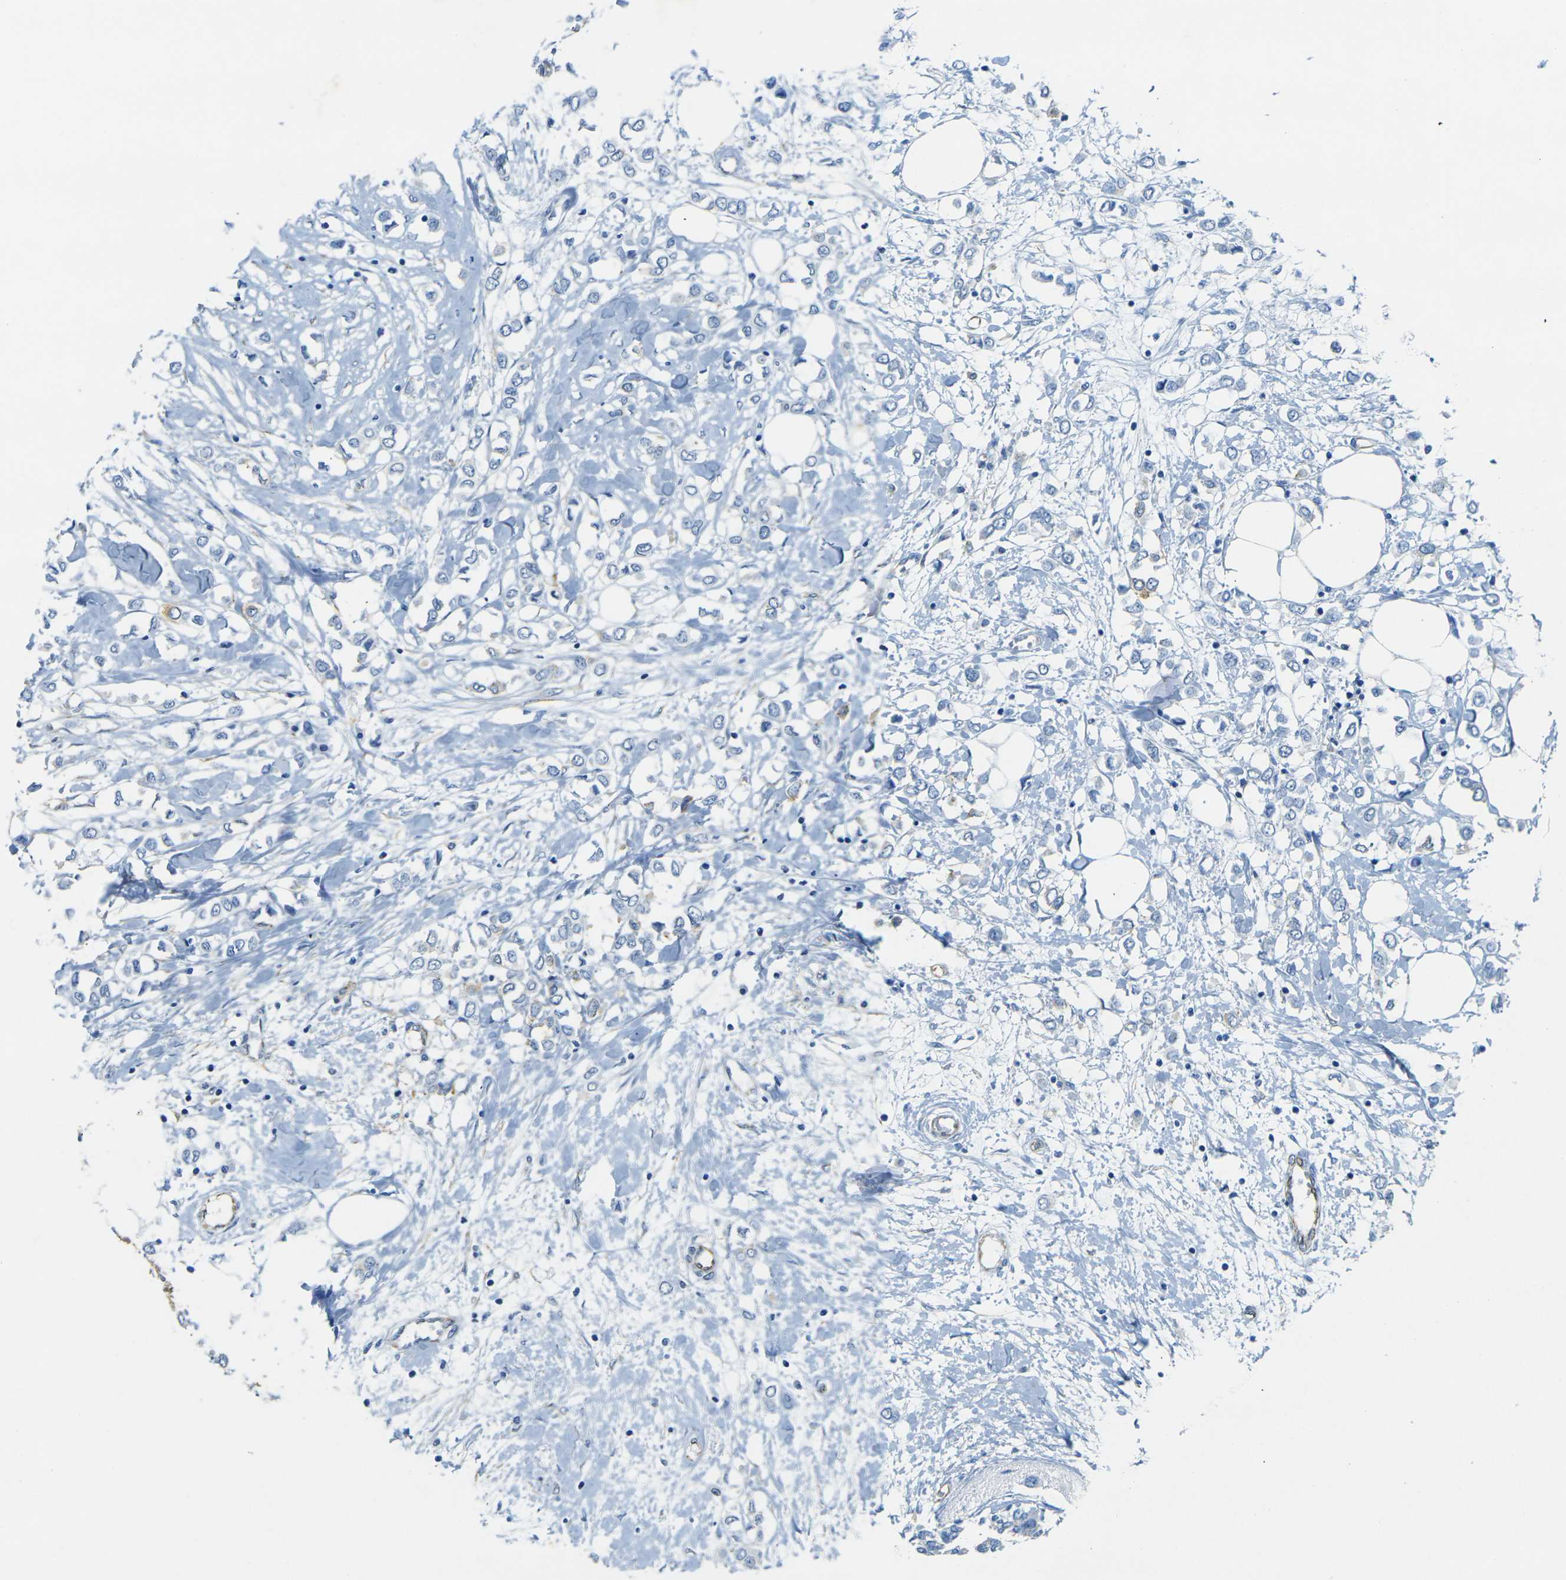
{"staining": {"intensity": "negative", "quantity": "none", "location": "none"}, "tissue": "breast cancer", "cell_type": "Tumor cells", "image_type": "cancer", "snomed": [{"axis": "morphology", "description": "Lobular carcinoma"}, {"axis": "topography", "description": "Breast"}], "caption": "Breast cancer (lobular carcinoma) stained for a protein using immunohistochemistry (IHC) shows no staining tumor cells.", "gene": "SORT1", "patient": {"sex": "female", "age": 51}}